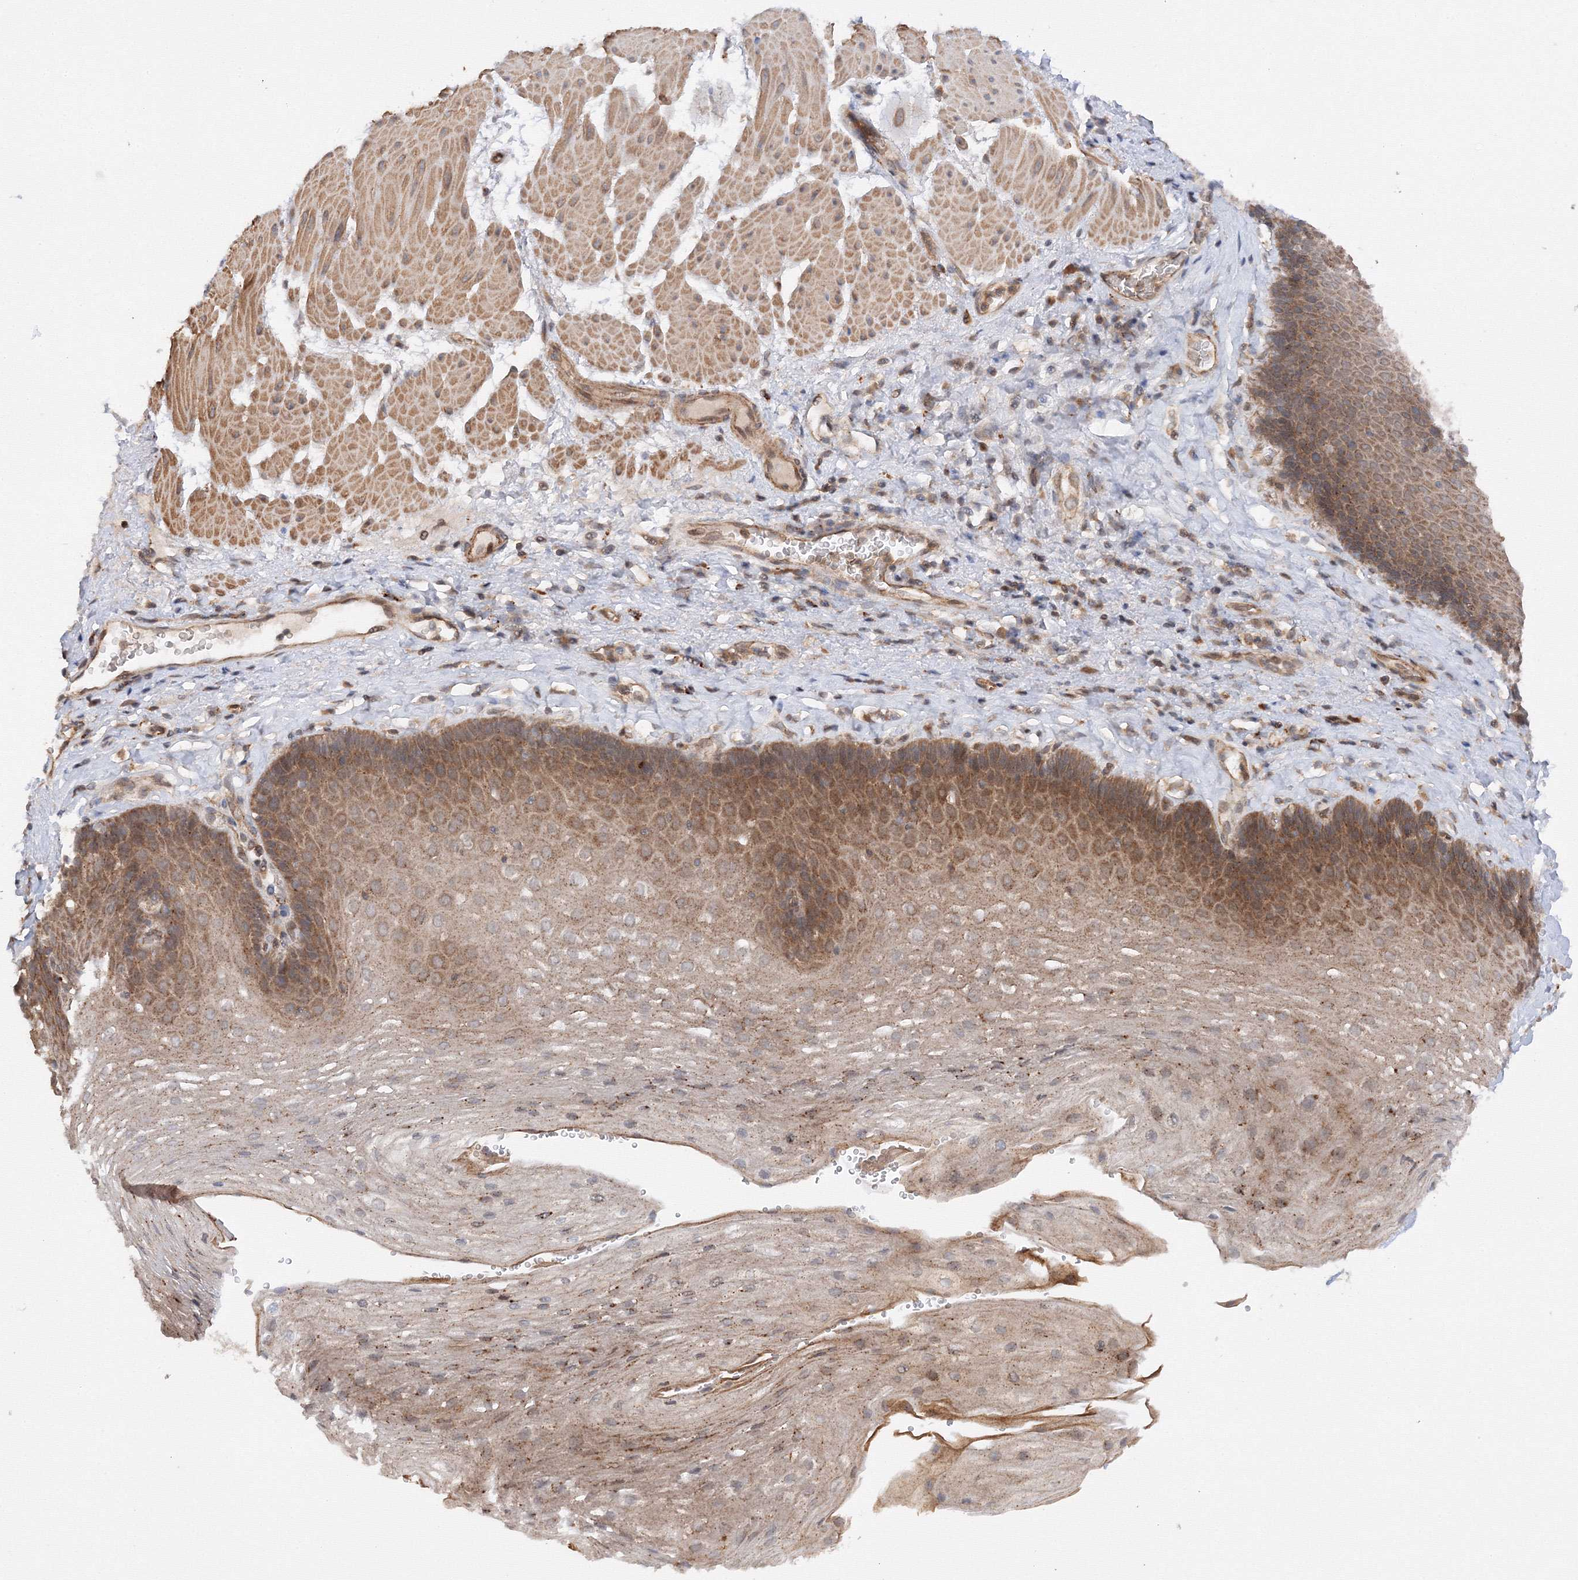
{"staining": {"intensity": "moderate", "quantity": ">75%", "location": "cytoplasmic/membranous"}, "tissue": "esophagus", "cell_type": "Squamous epithelial cells", "image_type": "normal", "snomed": [{"axis": "morphology", "description": "Normal tissue, NOS"}, {"axis": "topography", "description": "Esophagus"}], "caption": "Protein positivity by immunohistochemistry displays moderate cytoplasmic/membranous positivity in approximately >75% of squamous epithelial cells in unremarkable esophagus.", "gene": "DCTD", "patient": {"sex": "female", "age": 66}}